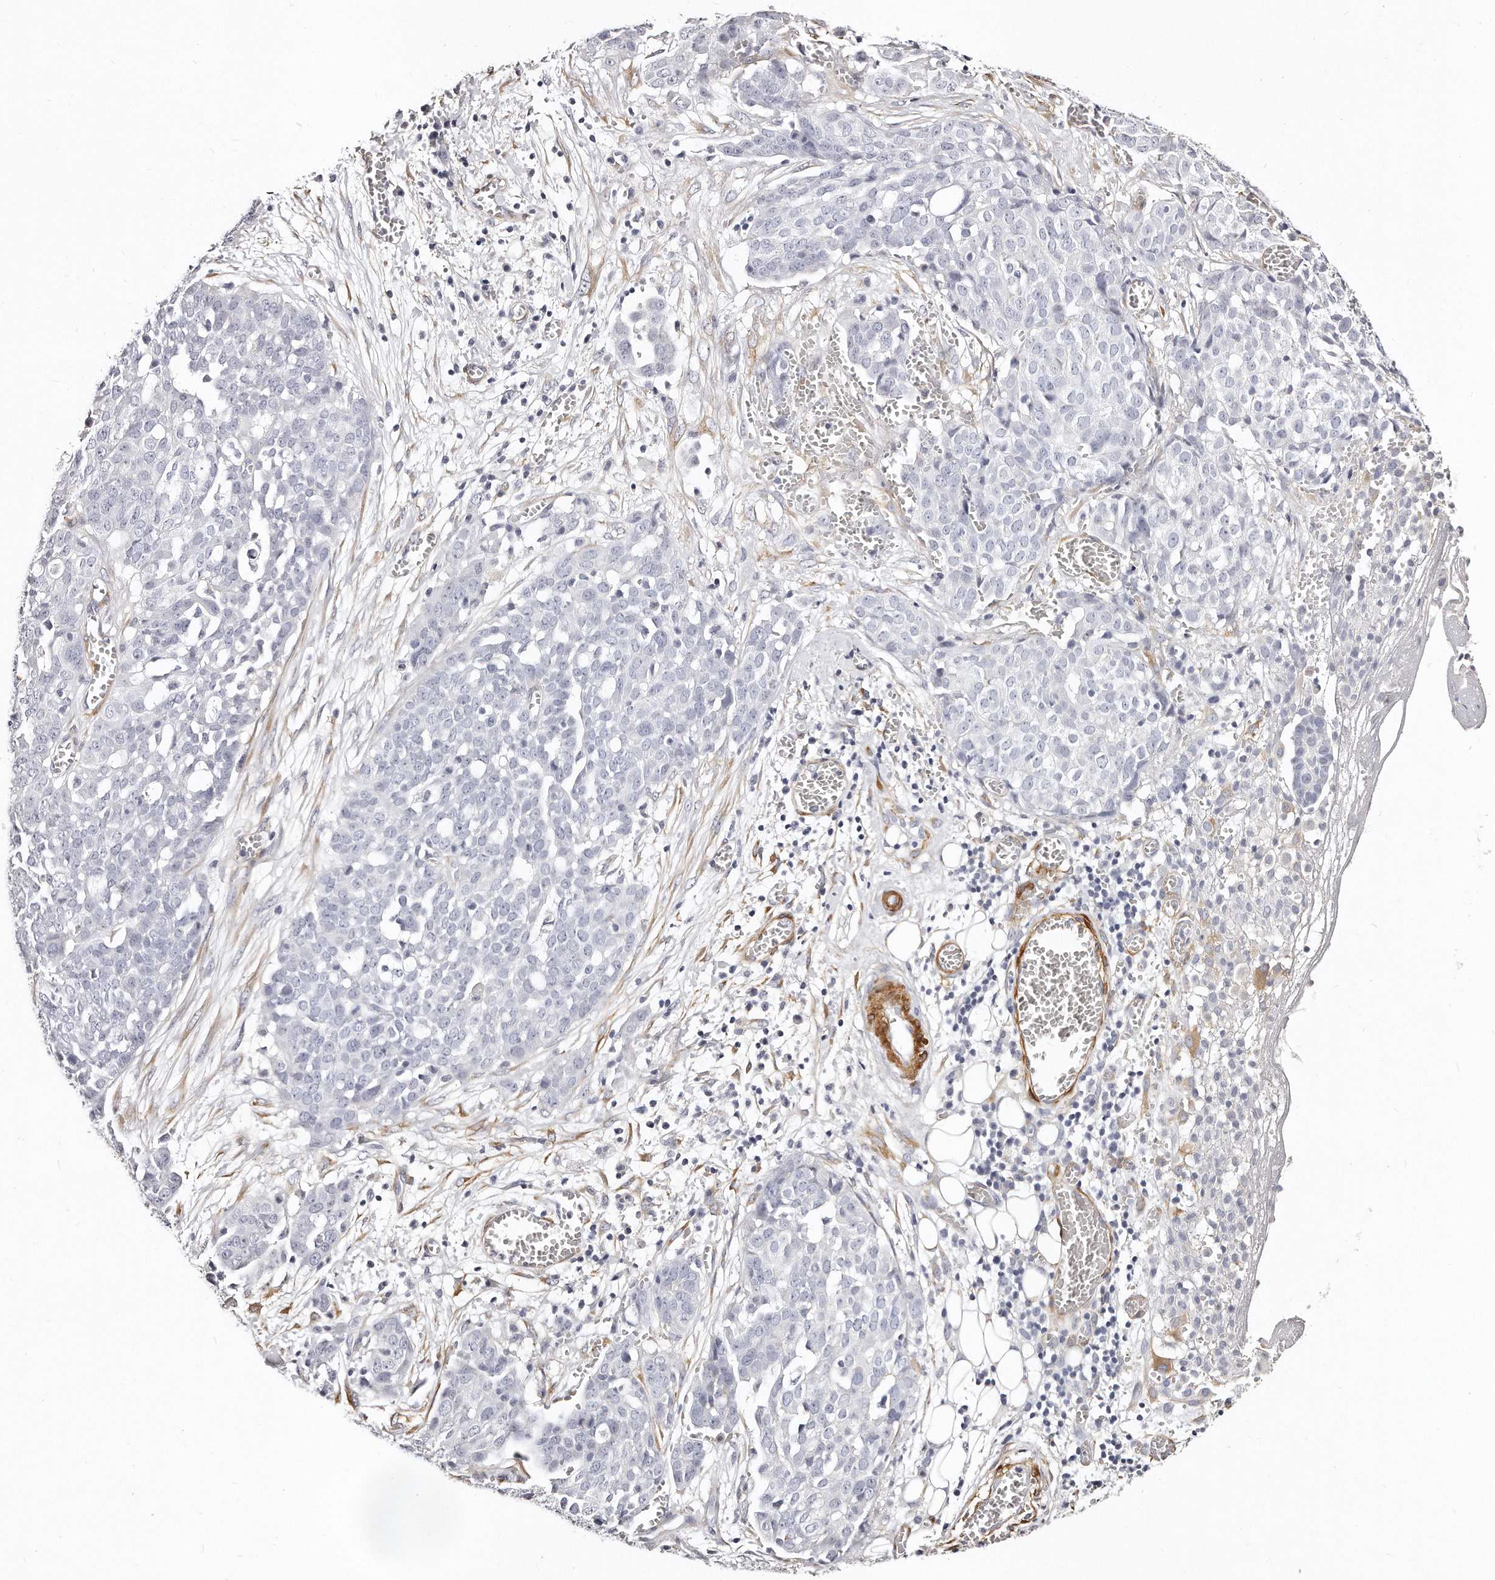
{"staining": {"intensity": "negative", "quantity": "none", "location": "none"}, "tissue": "ovarian cancer", "cell_type": "Tumor cells", "image_type": "cancer", "snomed": [{"axis": "morphology", "description": "Cystadenocarcinoma, serous, NOS"}, {"axis": "topography", "description": "Soft tissue"}, {"axis": "topography", "description": "Ovary"}], "caption": "Immunohistochemical staining of human ovarian cancer (serous cystadenocarcinoma) shows no significant expression in tumor cells.", "gene": "LMOD1", "patient": {"sex": "female", "age": 57}}